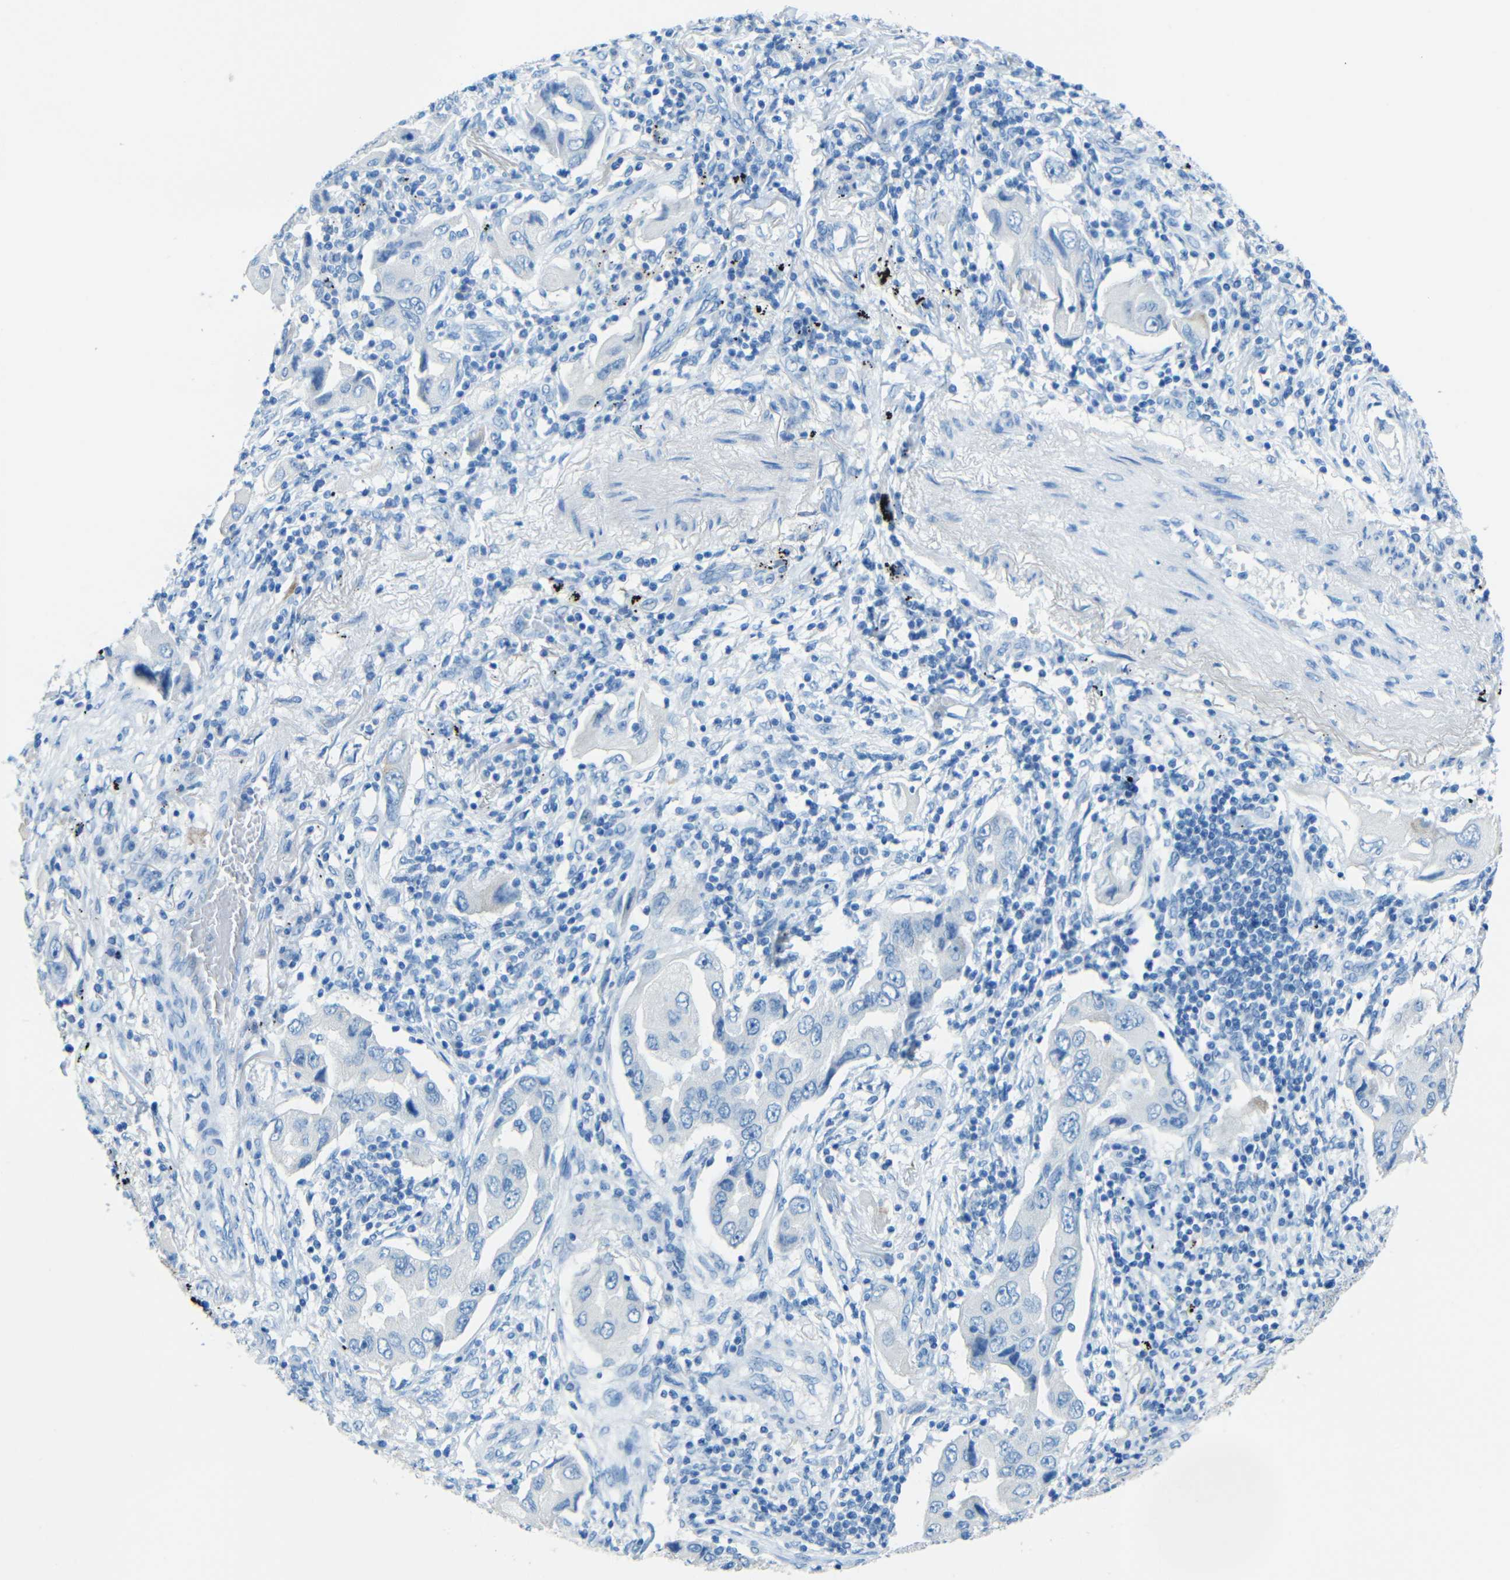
{"staining": {"intensity": "negative", "quantity": "none", "location": "none"}, "tissue": "lung cancer", "cell_type": "Tumor cells", "image_type": "cancer", "snomed": [{"axis": "morphology", "description": "Adenocarcinoma, NOS"}, {"axis": "topography", "description": "Lung"}], "caption": "IHC of lung adenocarcinoma shows no expression in tumor cells.", "gene": "TUBB4B", "patient": {"sex": "female", "age": 65}}